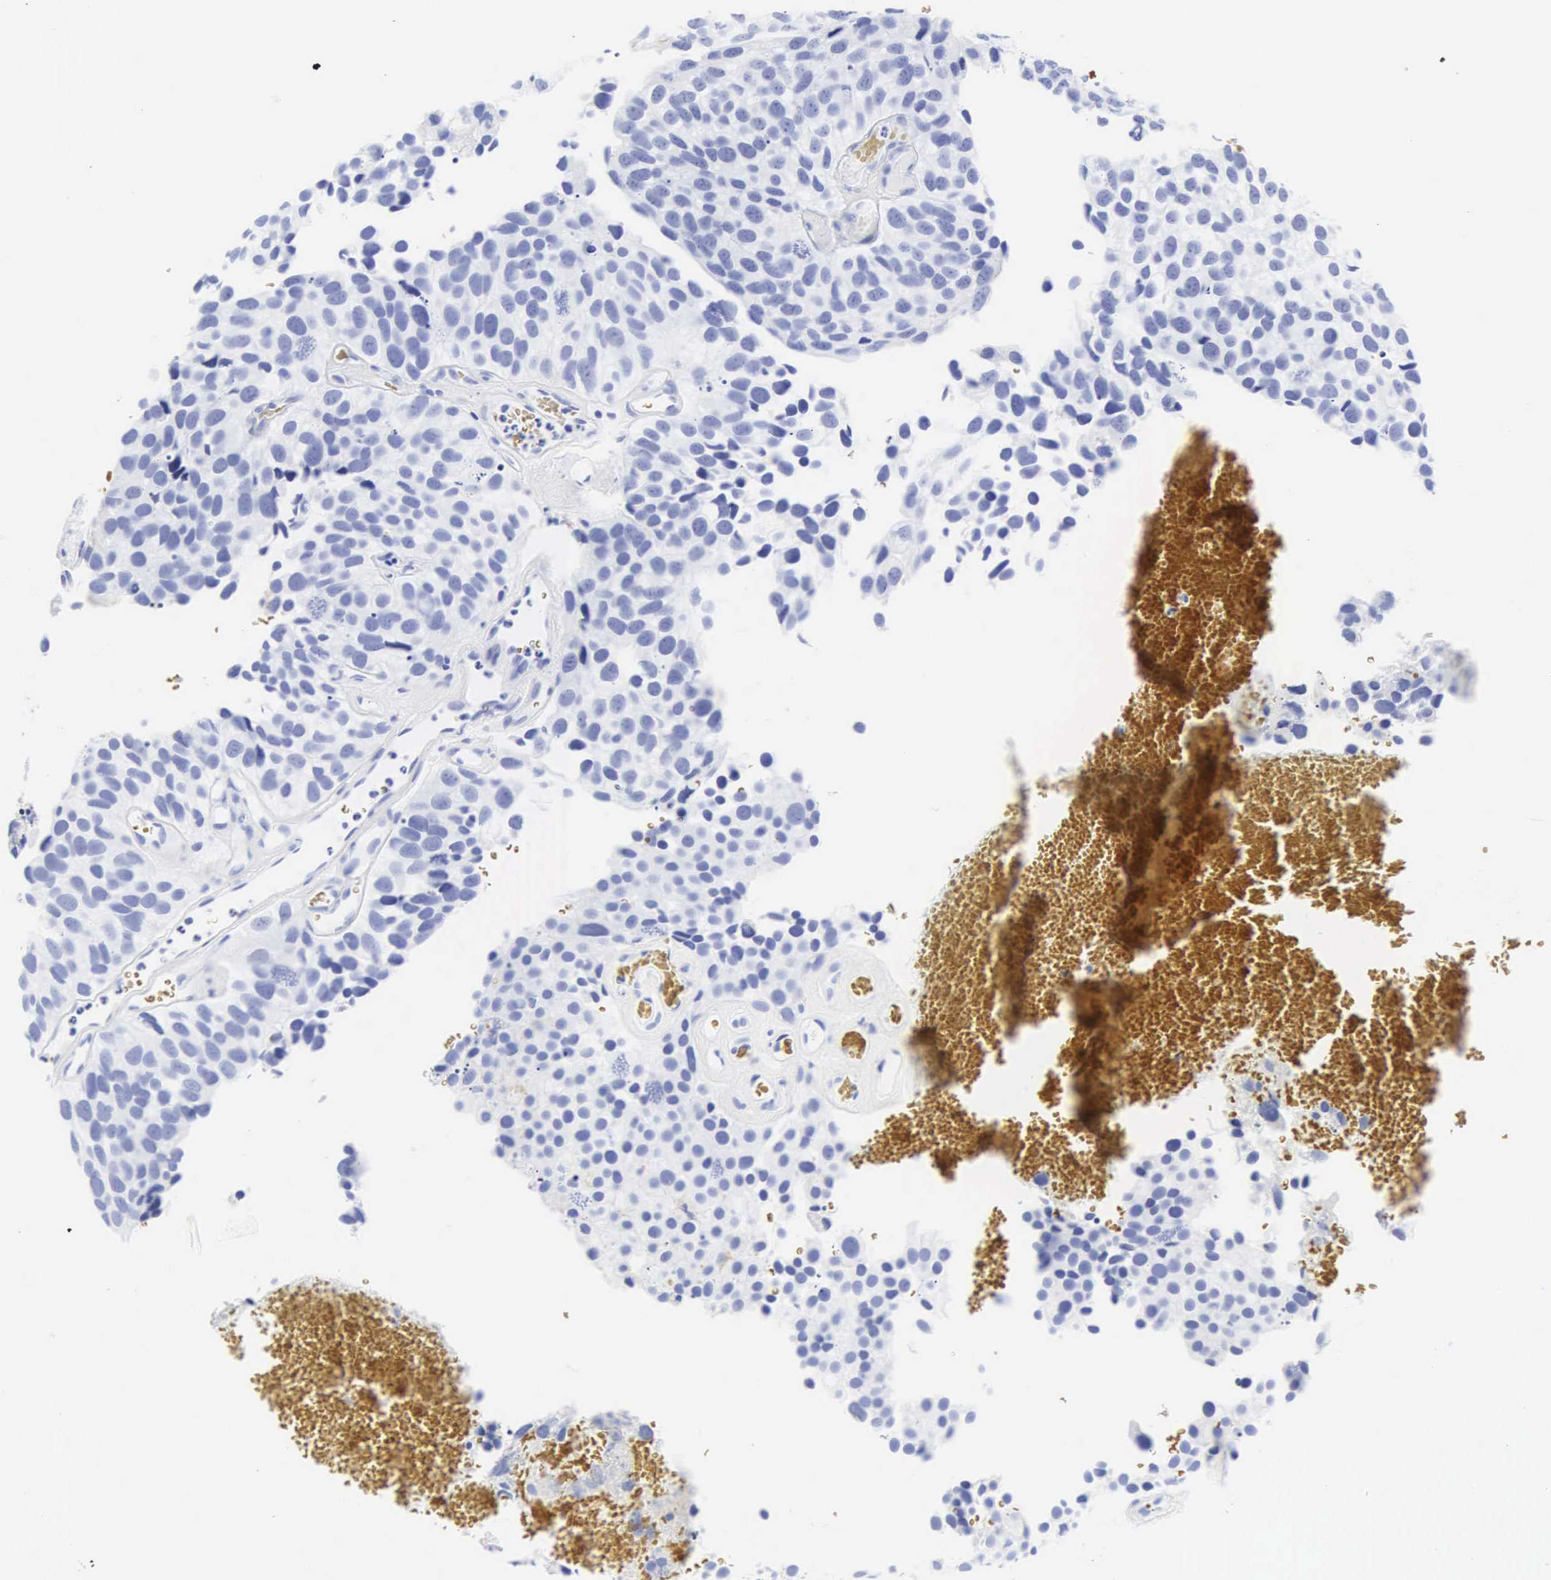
{"staining": {"intensity": "negative", "quantity": "none", "location": "none"}, "tissue": "urothelial cancer", "cell_type": "Tumor cells", "image_type": "cancer", "snomed": [{"axis": "morphology", "description": "Urothelial carcinoma, High grade"}, {"axis": "topography", "description": "Urinary bladder"}], "caption": "DAB (3,3'-diaminobenzidine) immunohistochemical staining of human high-grade urothelial carcinoma shows no significant expression in tumor cells.", "gene": "CGB3", "patient": {"sex": "male", "age": 72}}